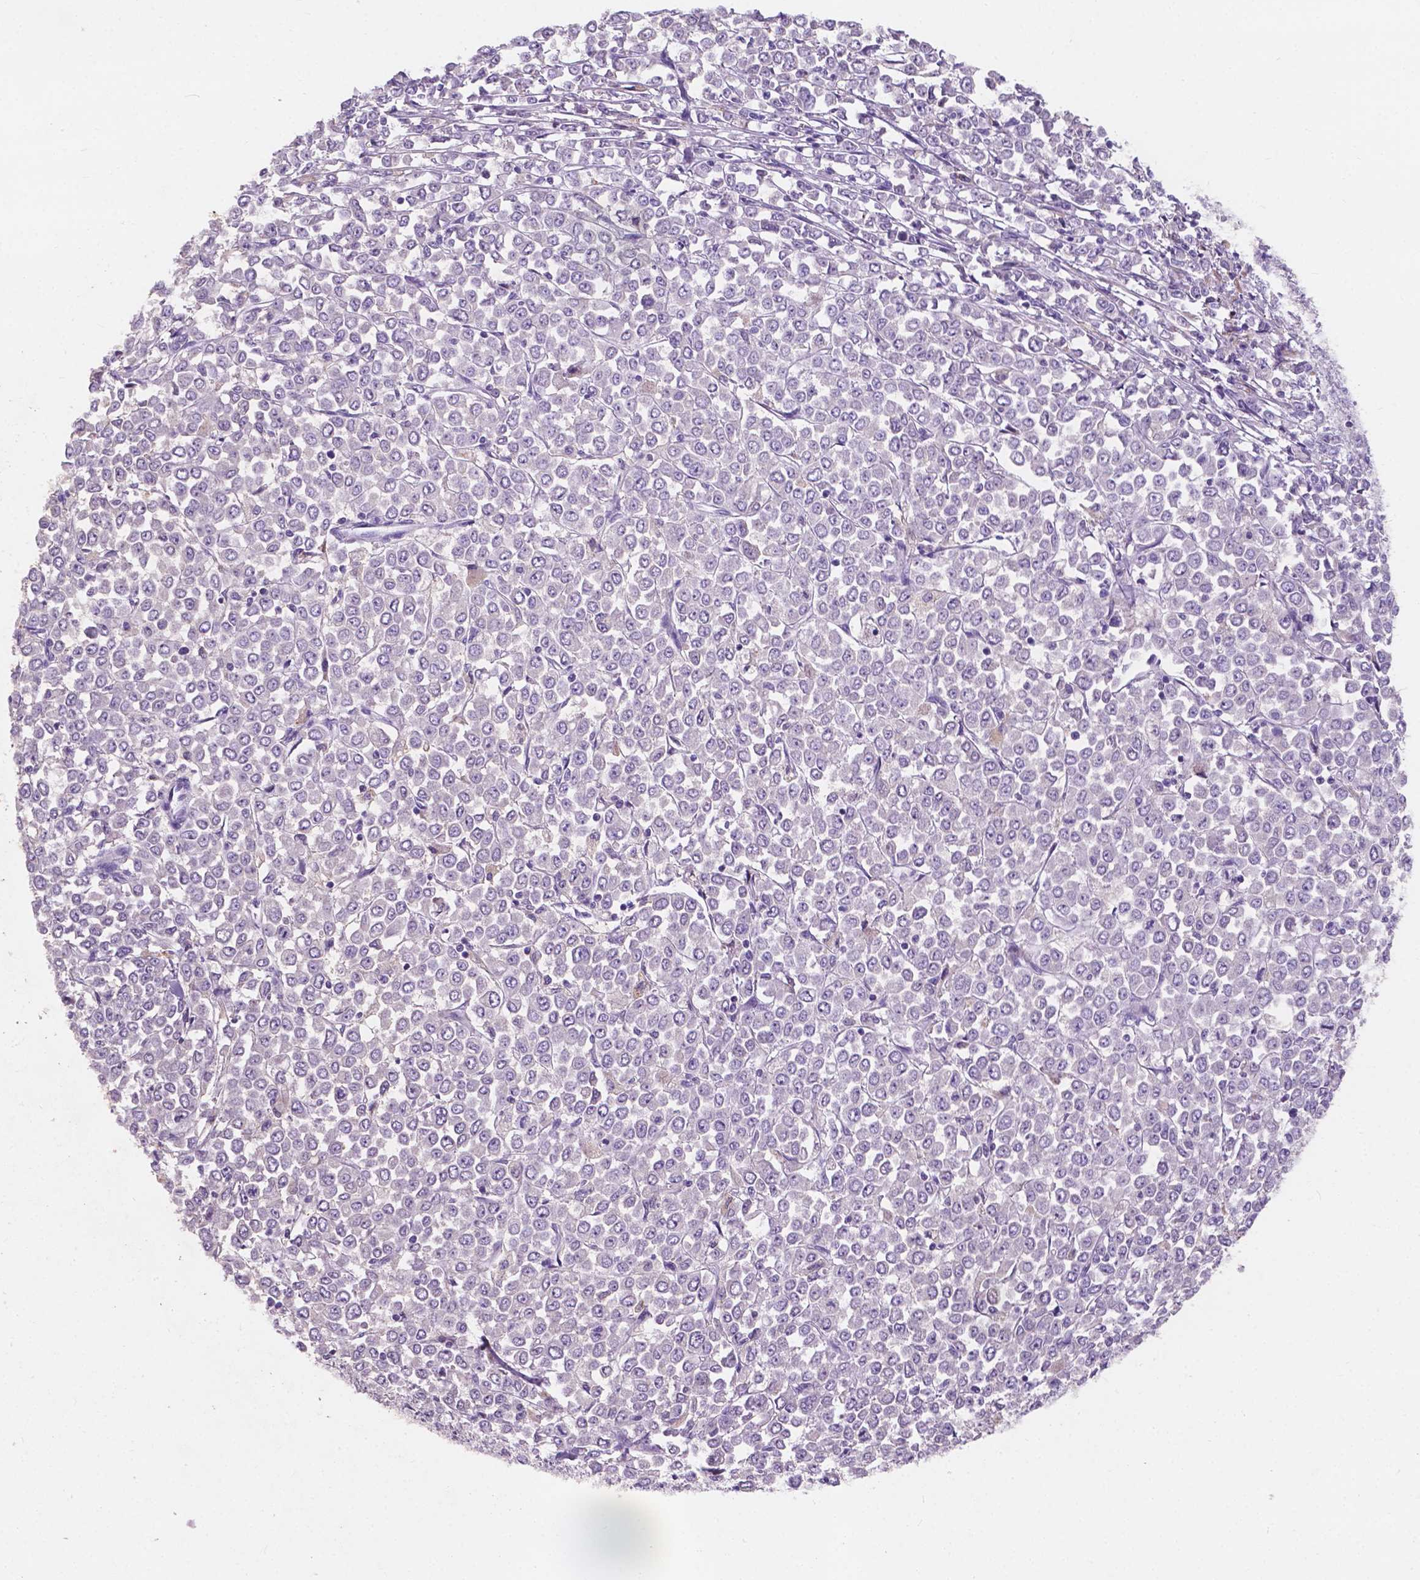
{"staining": {"intensity": "negative", "quantity": "none", "location": "none"}, "tissue": "stomach cancer", "cell_type": "Tumor cells", "image_type": "cancer", "snomed": [{"axis": "morphology", "description": "Adenocarcinoma, NOS"}, {"axis": "topography", "description": "Stomach, upper"}], "caption": "There is no significant expression in tumor cells of stomach cancer (adenocarcinoma).", "gene": "IREB2", "patient": {"sex": "male", "age": 70}}